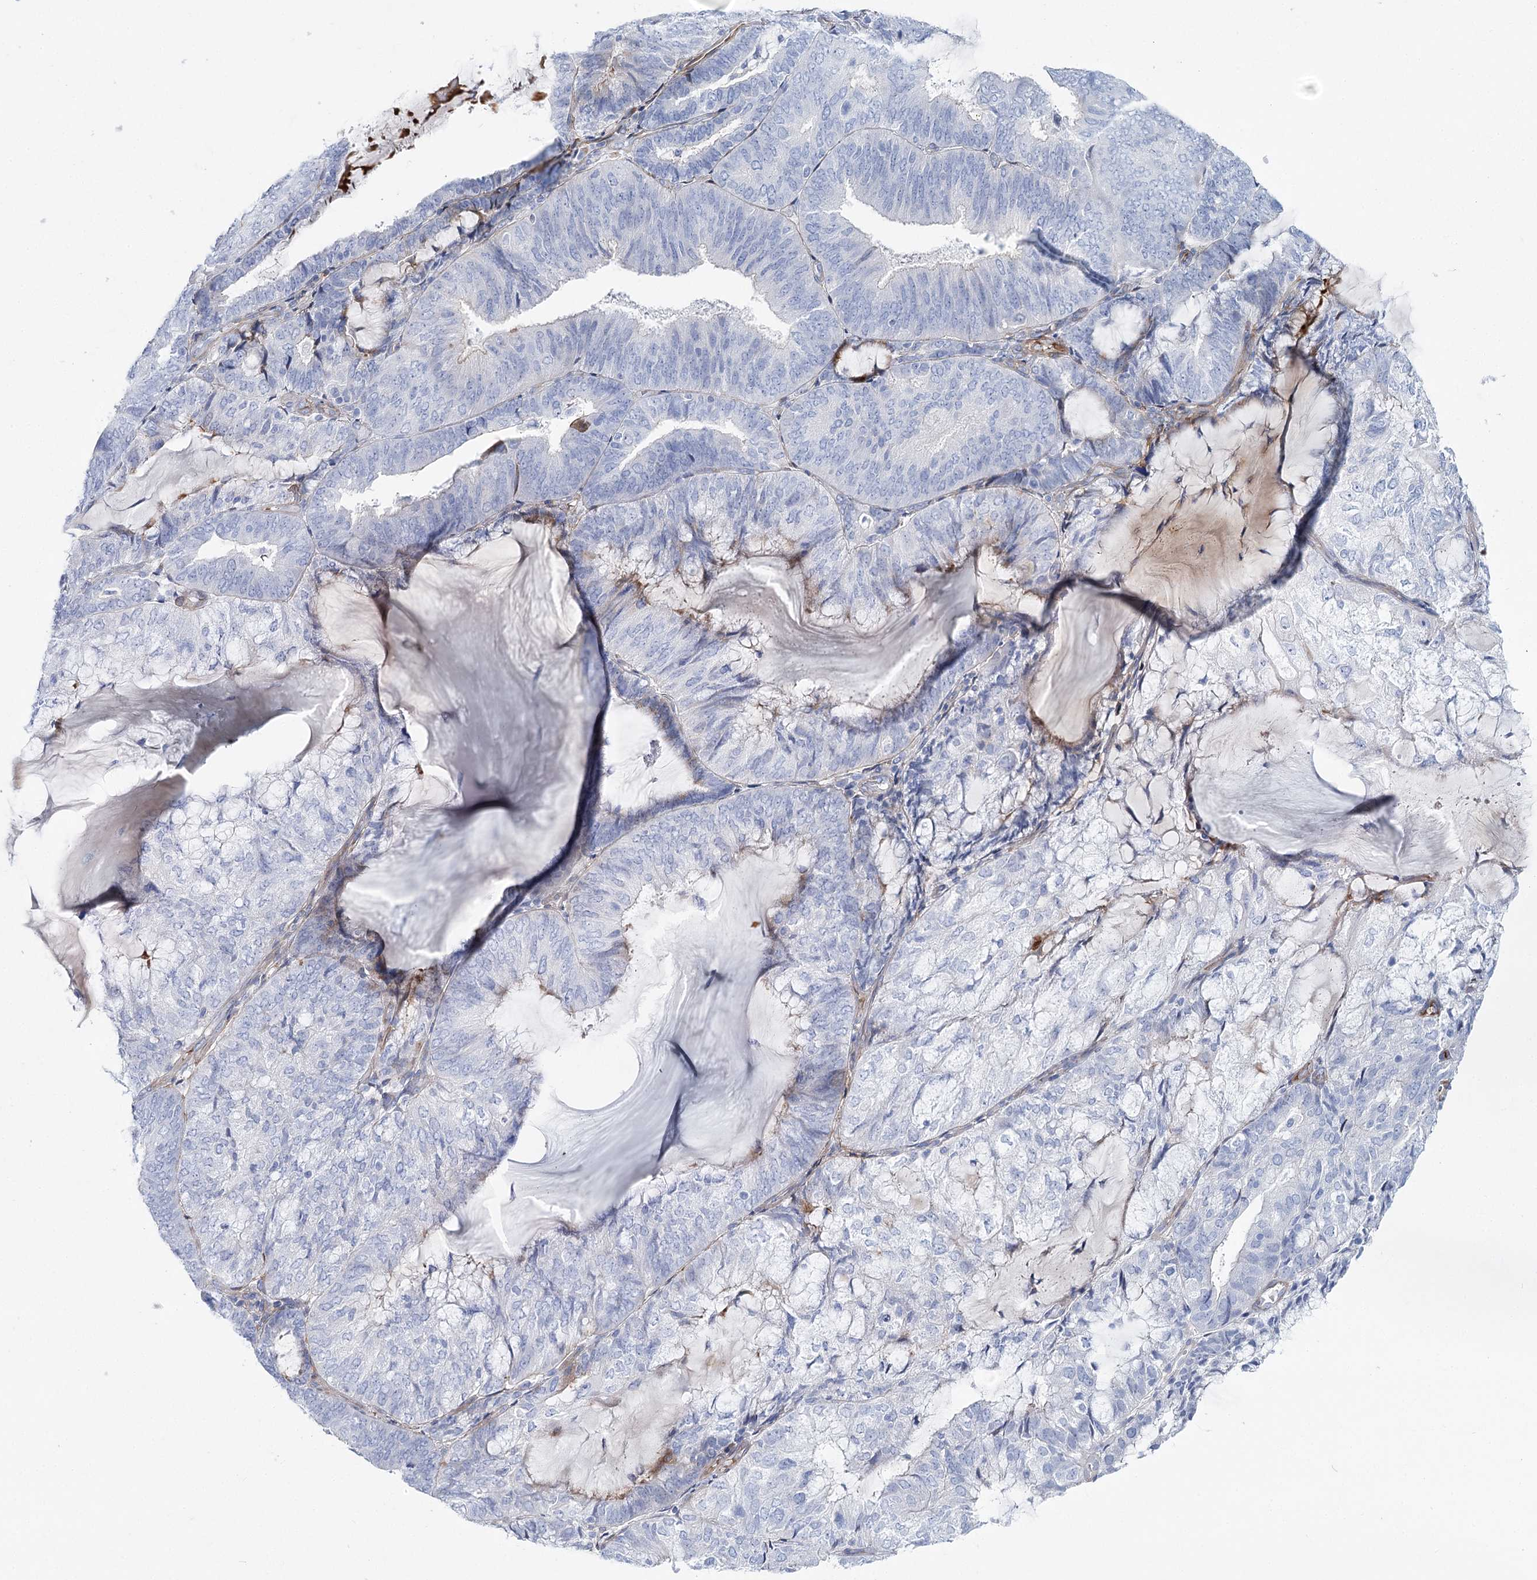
{"staining": {"intensity": "negative", "quantity": "none", "location": "none"}, "tissue": "endometrial cancer", "cell_type": "Tumor cells", "image_type": "cancer", "snomed": [{"axis": "morphology", "description": "Adenocarcinoma, NOS"}, {"axis": "topography", "description": "Endometrium"}], "caption": "Immunohistochemistry of human endometrial cancer reveals no expression in tumor cells.", "gene": "ANKRD23", "patient": {"sex": "female", "age": 81}}